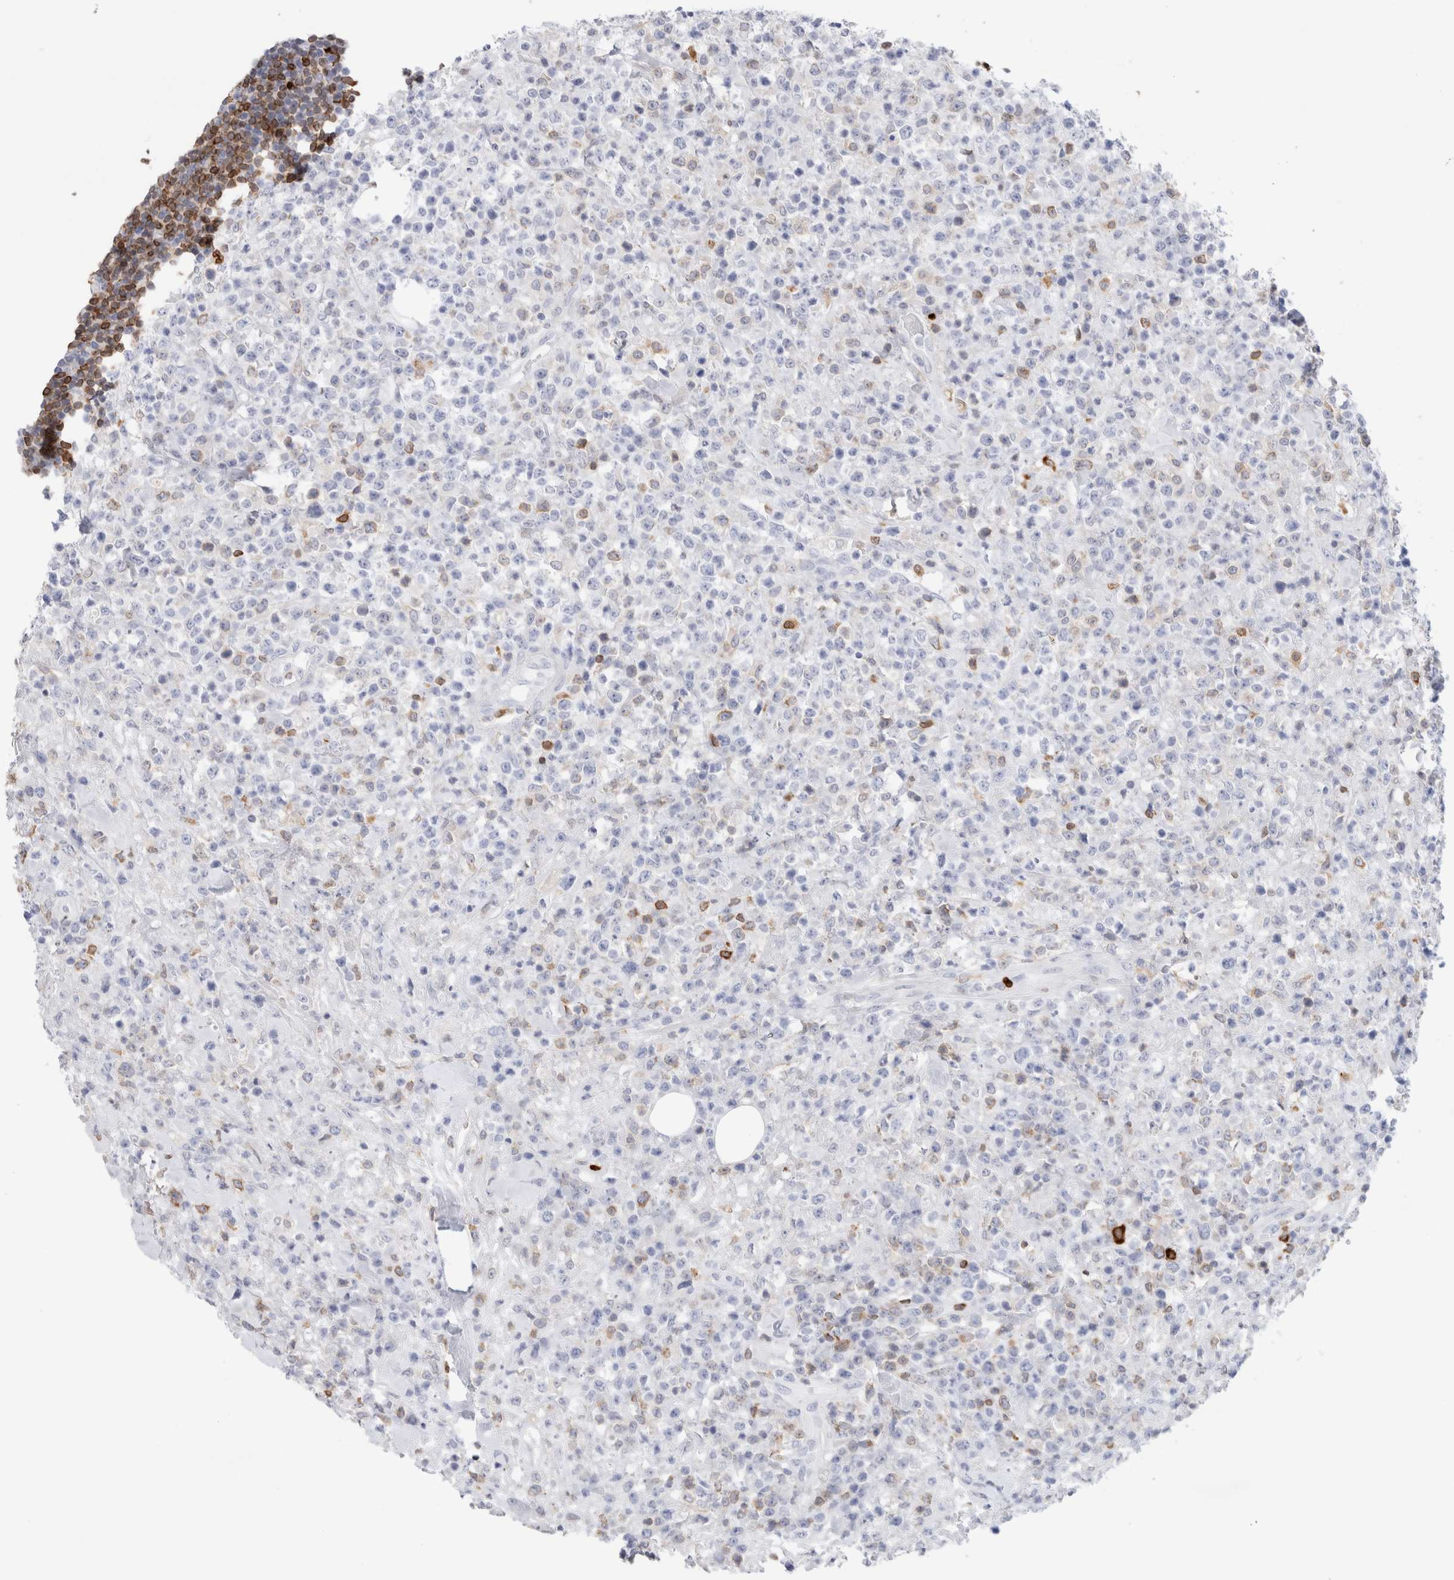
{"staining": {"intensity": "negative", "quantity": "none", "location": "none"}, "tissue": "lymphoma", "cell_type": "Tumor cells", "image_type": "cancer", "snomed": [{"axis": "morphology", "description": "Malignant lymphoma, non-Hodgkin's type, High grade"}, {"axis": "topography", "description": "Colon"}], "caption": "Lymphoma stained for a protein using IHC exhibits no staining tumor cells.", "gene": "ALOX5AP", "patient": {"sex": "female", "age": 53}}